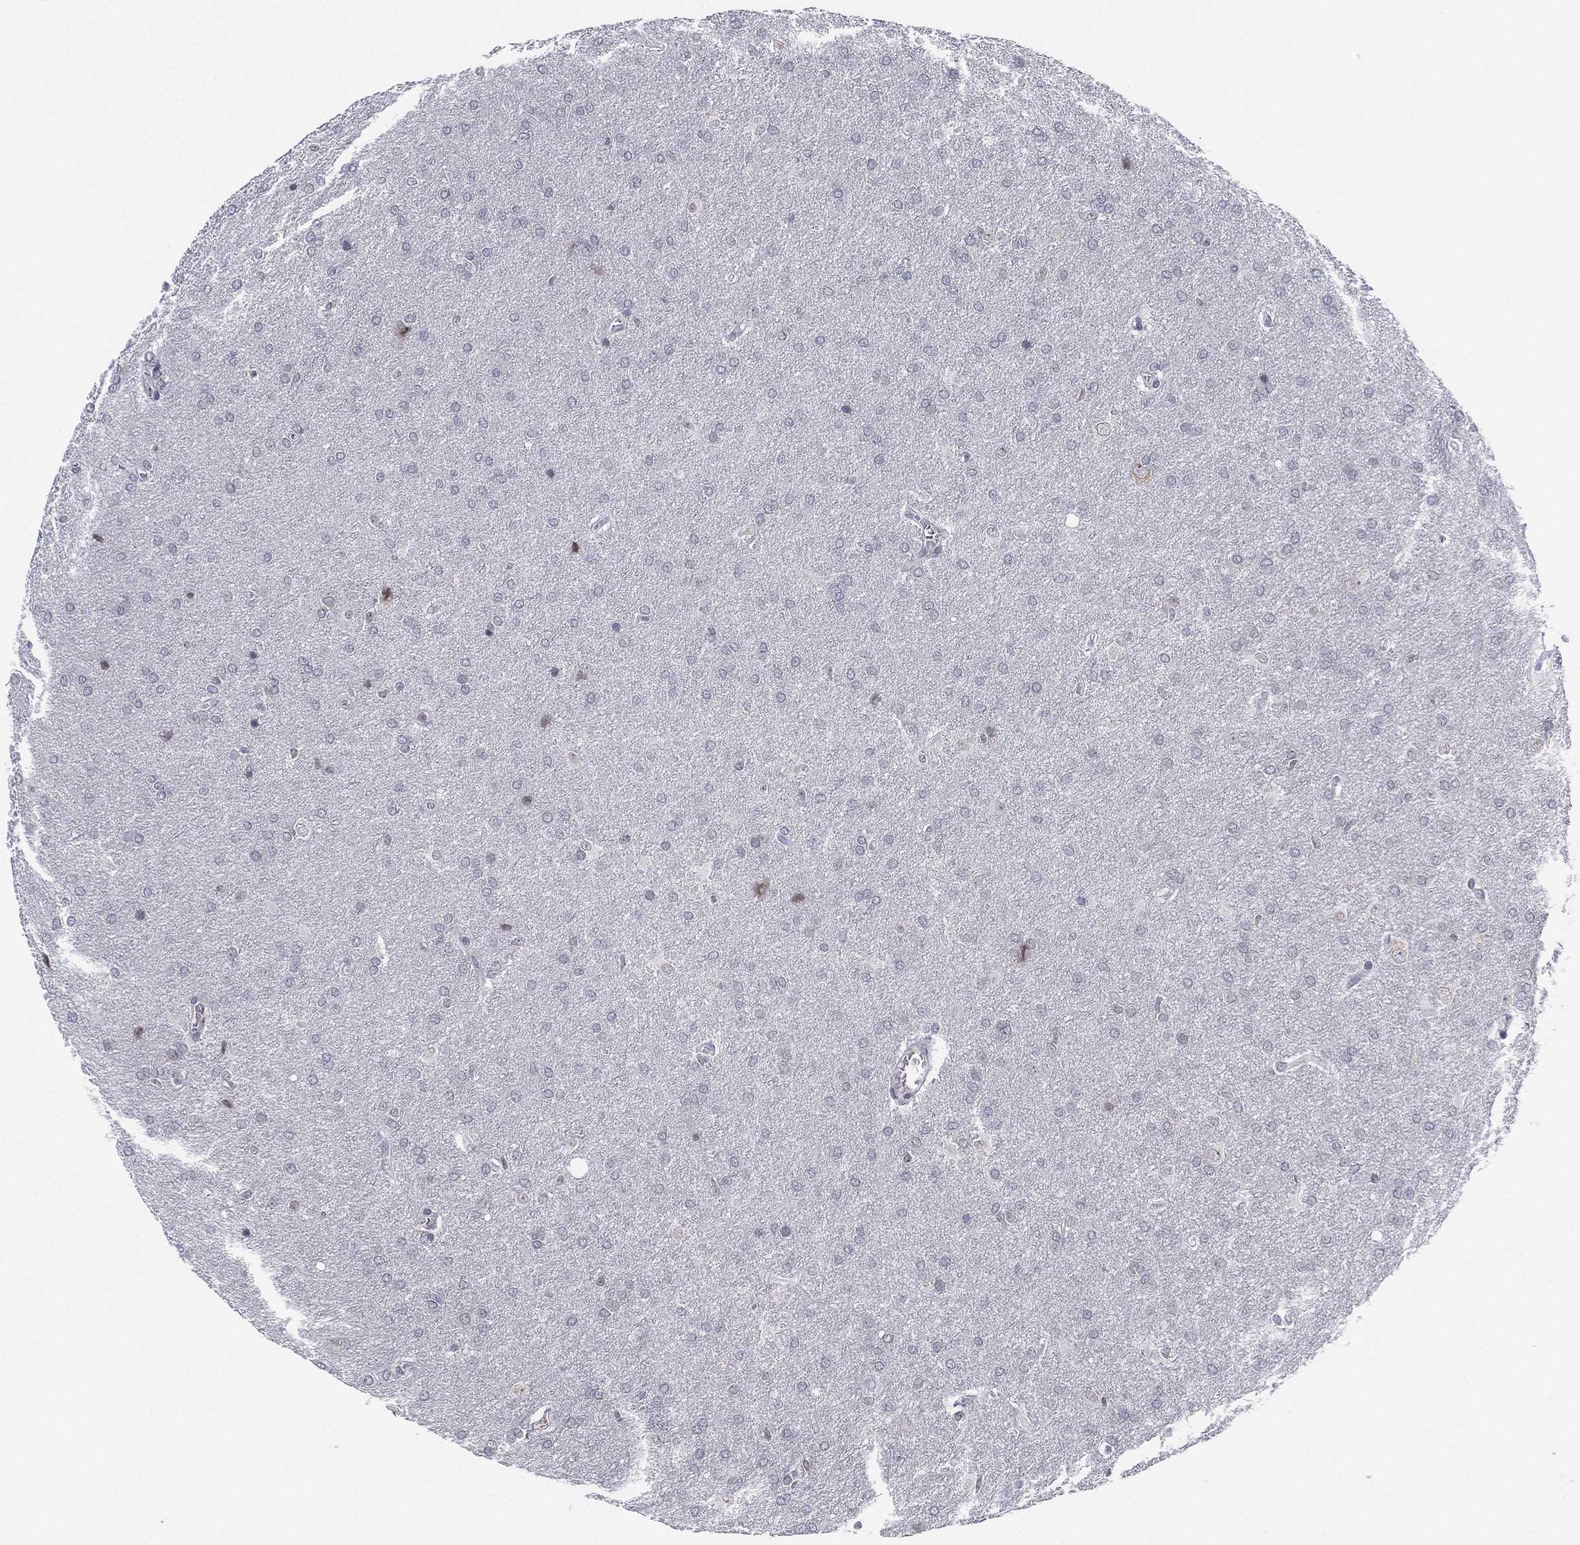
{"staining": {"intensity": "negative", "quantity": "none", "location": "none"}, "tissue": "glioma", "cell_type": "Tumor cells", "image_type": "cancer", "snomed": [{"axis": "morphology", "description": "Glioma, malignant, Low grade"}, {"axis": "topography", "description": "Brain"}], "caption": "Immunohistochemical staining of human glioma displays no significant expression in tumor cells.", "gene": "MS4A8", "patient": {"sex": "female", "age": 32}}